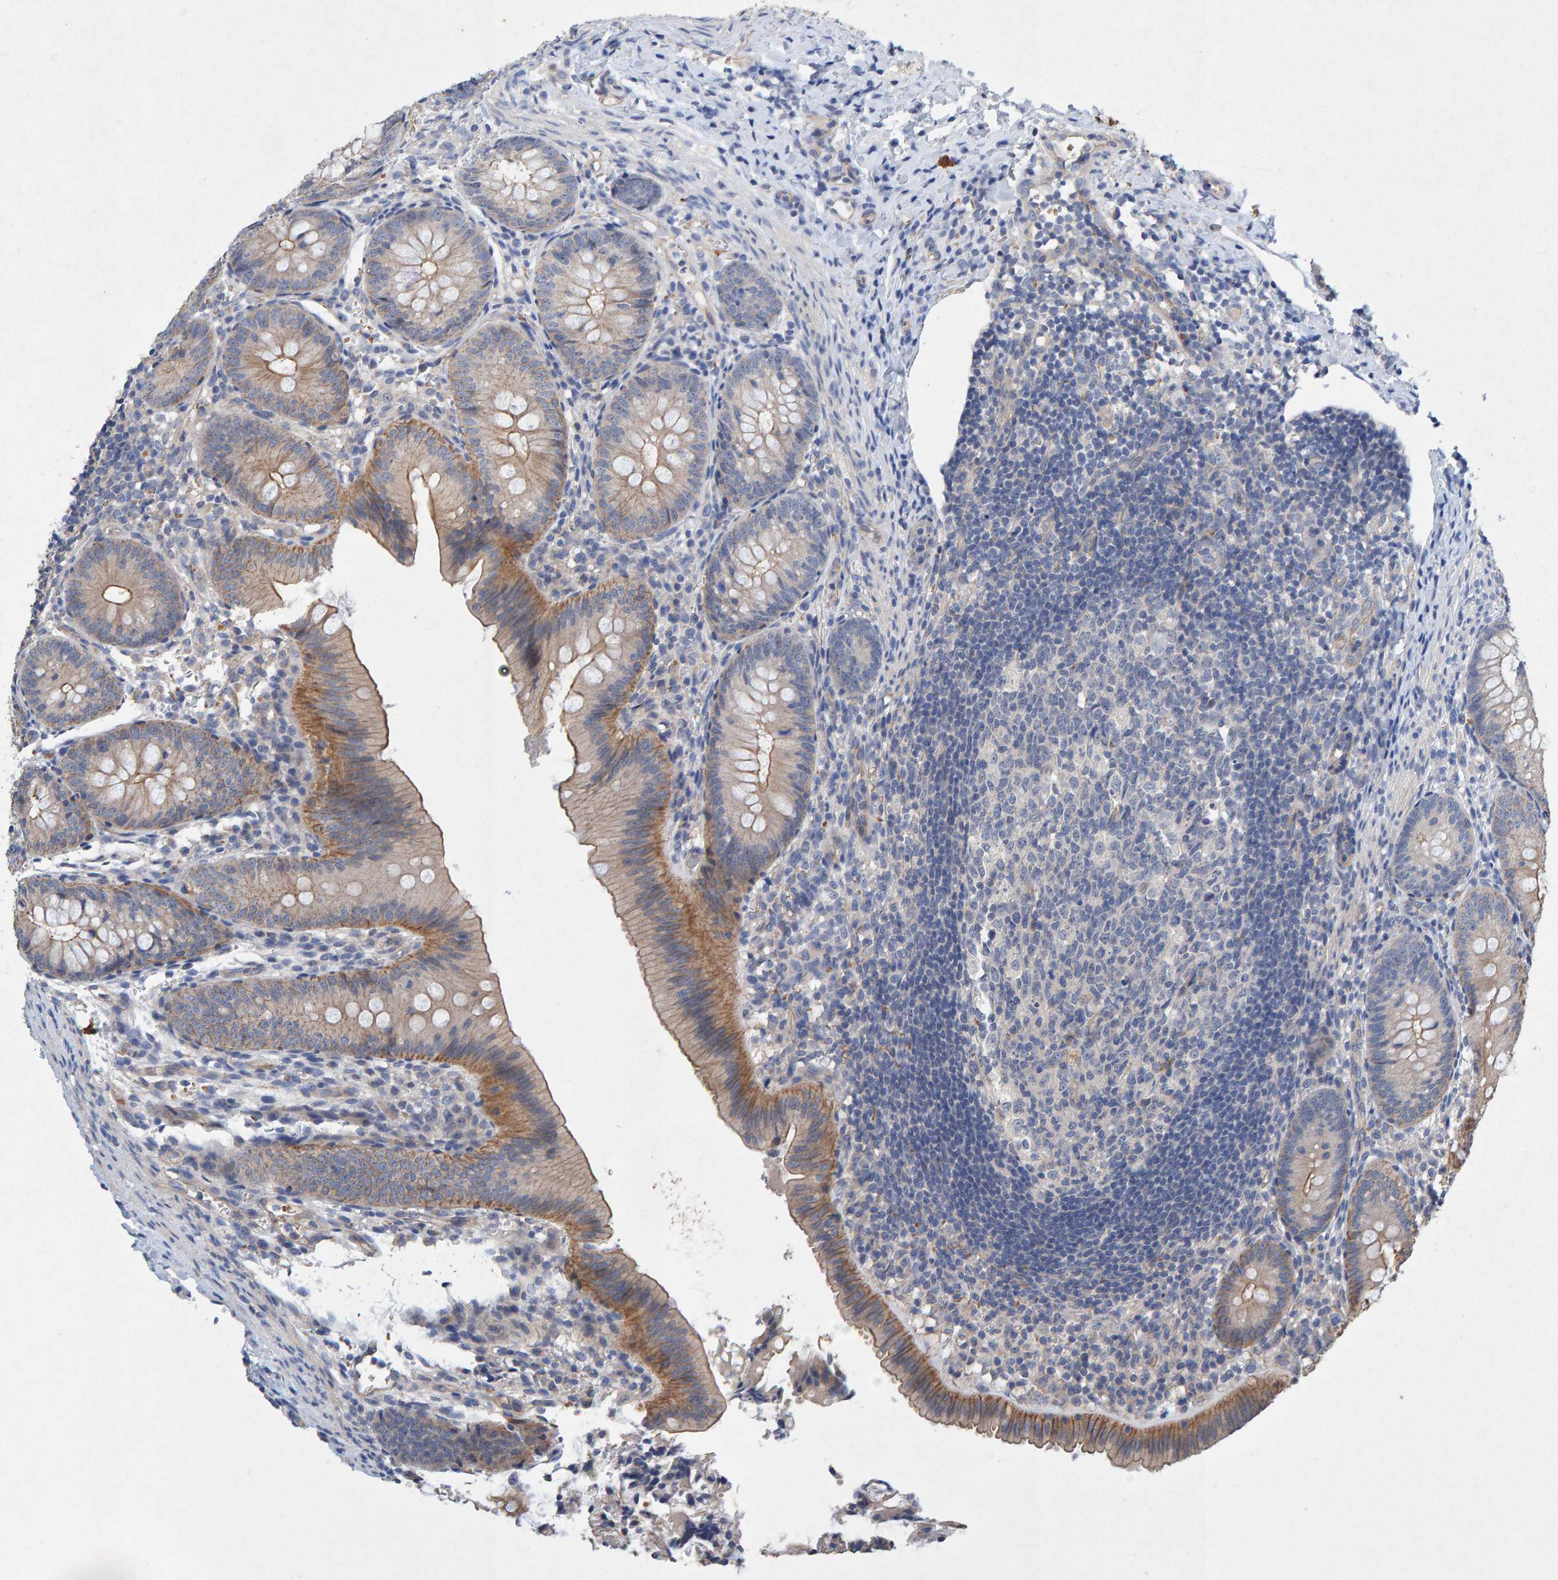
{"staining": {"intensity": "moderate", "quantity": "25%-75%", "location": "cytoplasmic/membranous"}, "tissue": "appendix", "cell_type": "Glandular cells", "image_type": "normal", "snomed": [{"axis": "morphology", "description": "Normal tissue, NOS"}, {"axis": "topography", "description": "Appendix"}], "caption": "Immunohistochemistry (IHC) micrograph of unremarkable appendix: appendix stained using immunohistochemistry (IHC) demonstrates medium levels of moderate protein expression localized specifically in the cytoplasmic/membranous of glandular cells, appearing as a cytoplasmic/membranous brown color.", "gene": "EFR3A", "patient": {"sex": "male", "age": 1}}